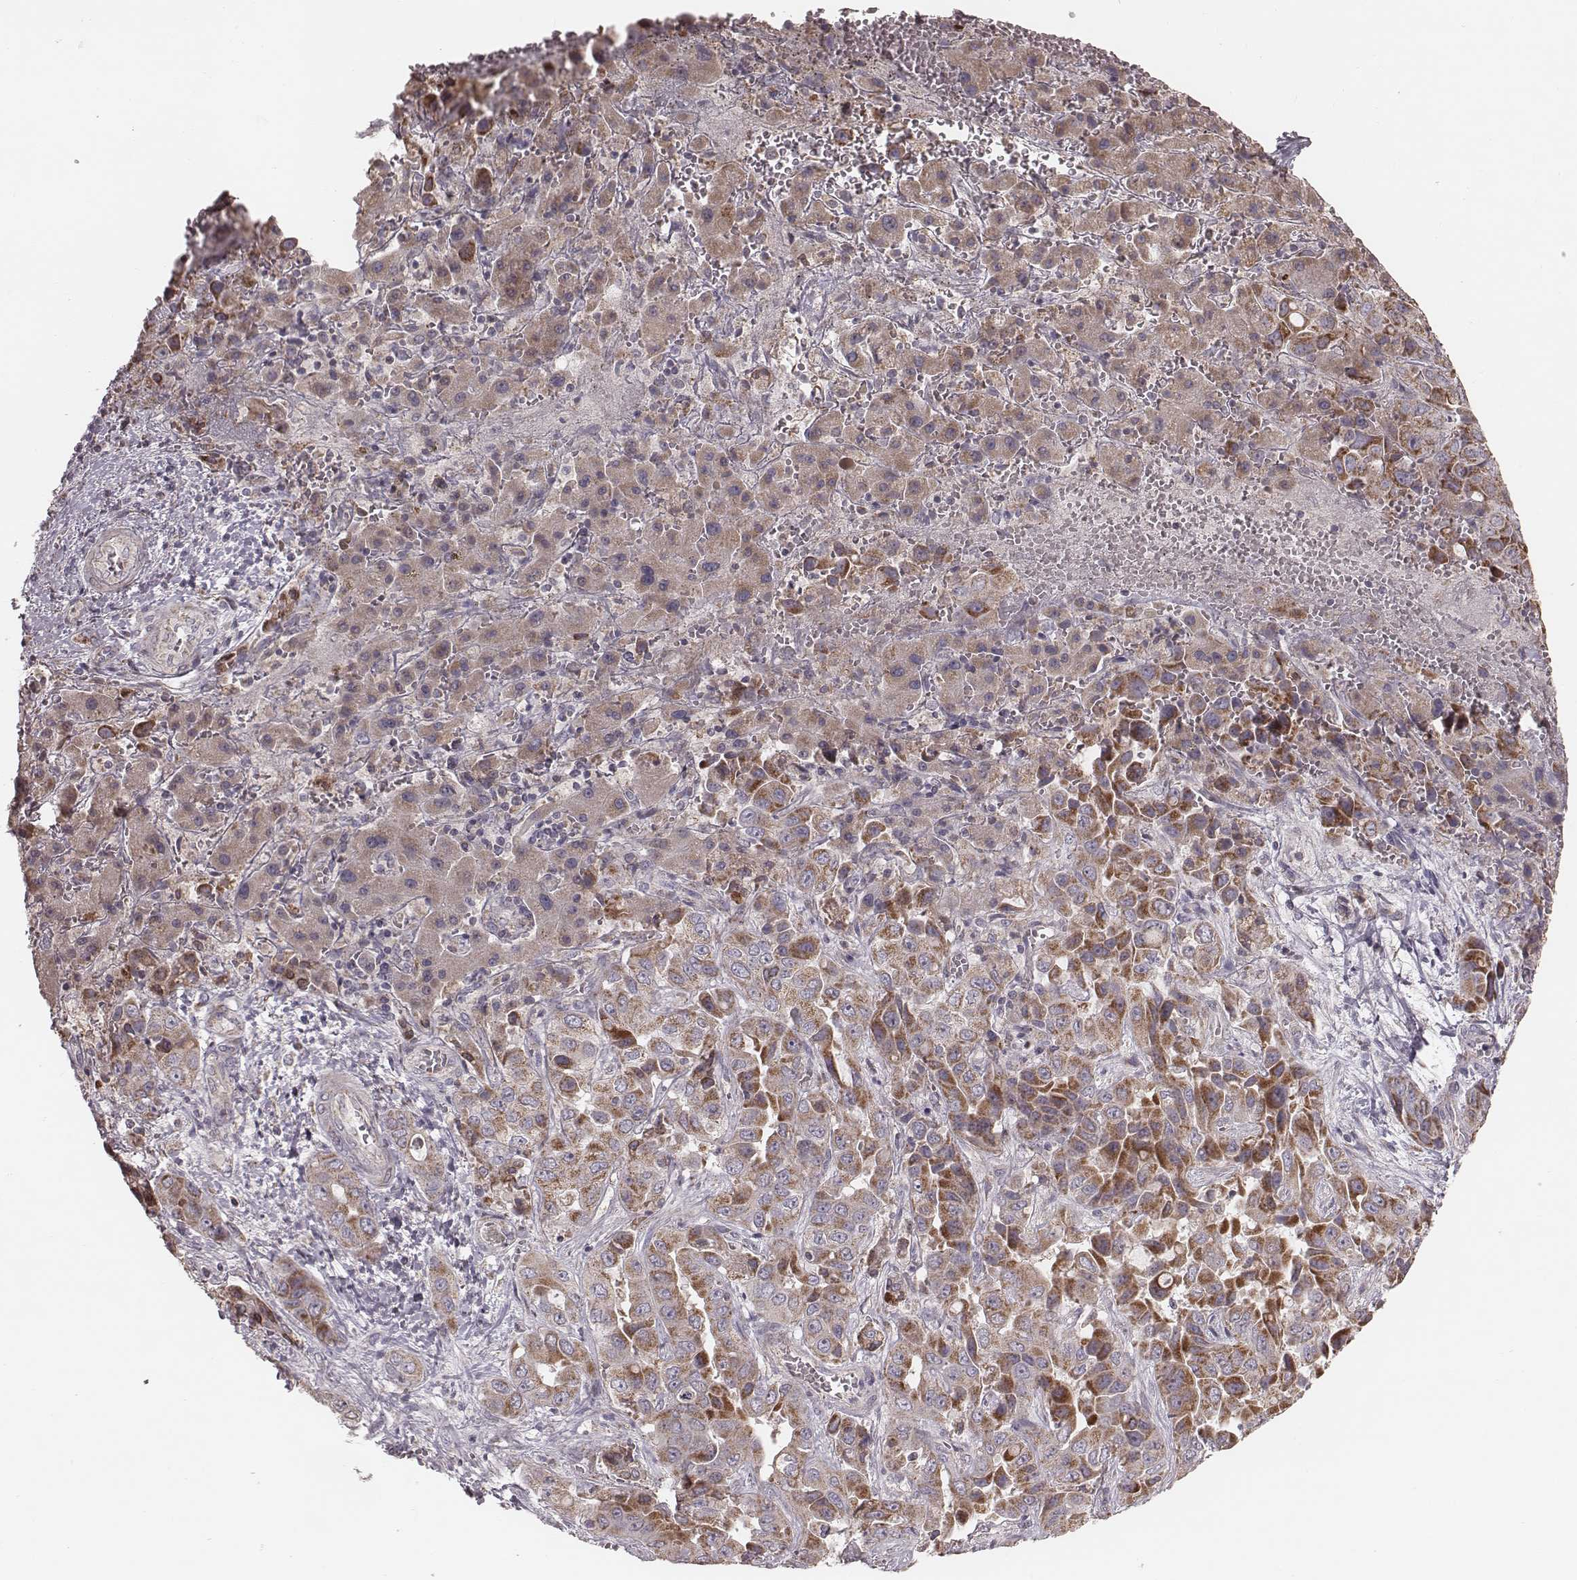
{"staining": {"intensity": "moderate", "quantity": ">75%", "location": "cytoplasmic/membranous"}, "tissue": "liver cancer", "cell_type": "Tumor cells", "image_type": "cancer", "snomed": [{"axis": "morphology", "description": "Cholangiocarcinoma"}, {"axis": "topography", "description": "Liver"}], "caption": "Human liver cholangiocarcinoma stained with a protein marker reveals moderate staining in tumor cells.", "gene": "MRPS27", "patient": {"sex": "female", "age": 52}}